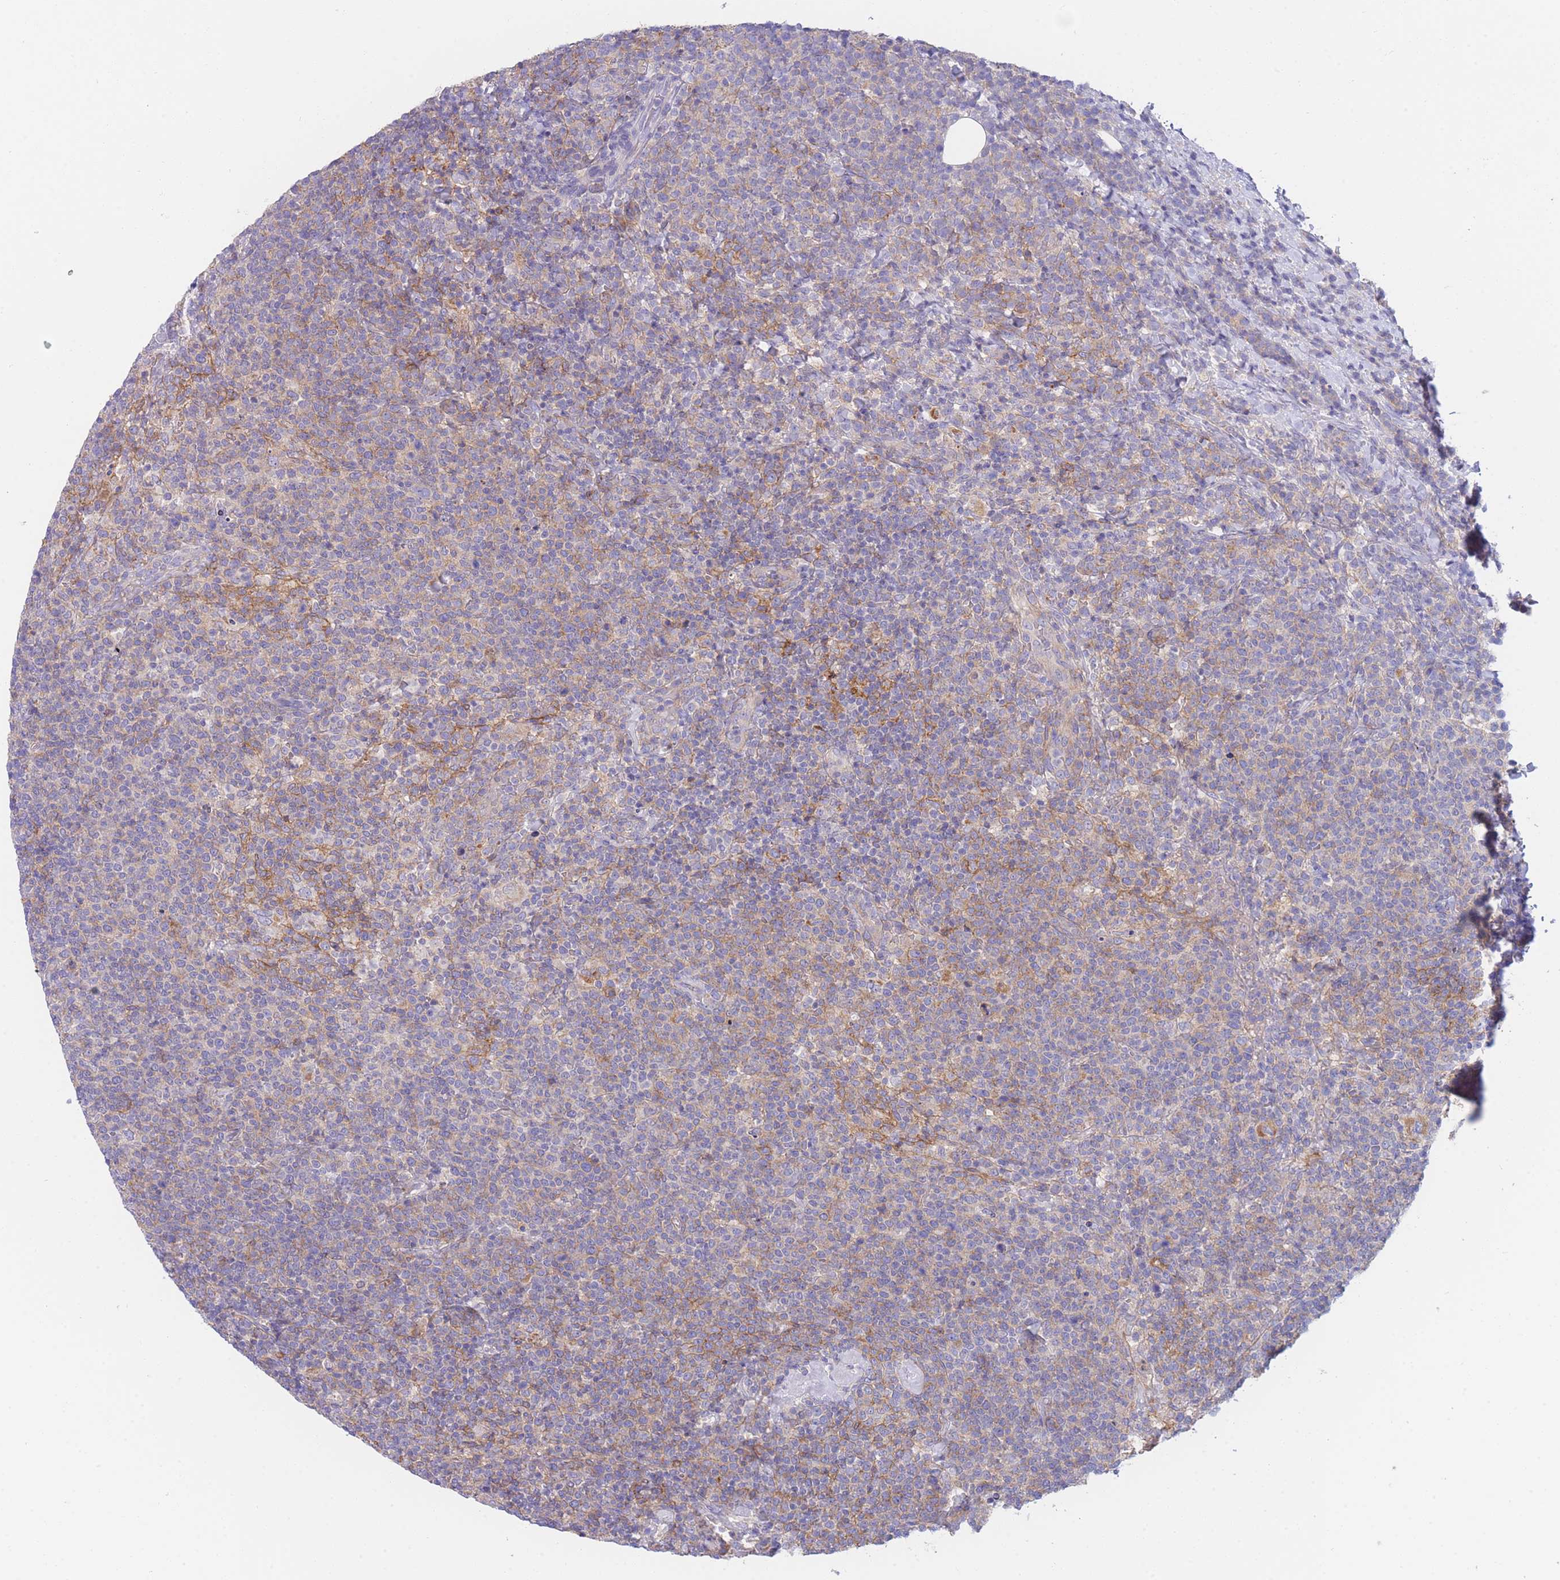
{"staining": {"intensity": "weak", "quantity": "<25%", "location": "cytoplasmic/membranous"}, "tissue": "lymphoma", "cell_type": "Tumor cells", "image_type": "cancer", "snomed": [{"axis": "morphology", "description": "Malignant lymphoma, non-Hodgkin's type, High grade"}, {"axis": "topography", "description": "Lymph node"}], "caption": "There is no significant expression in tumor cells of lymphoma.", "gene": "PCDHB3", "patient": {"sex": "male", "age": 61}}